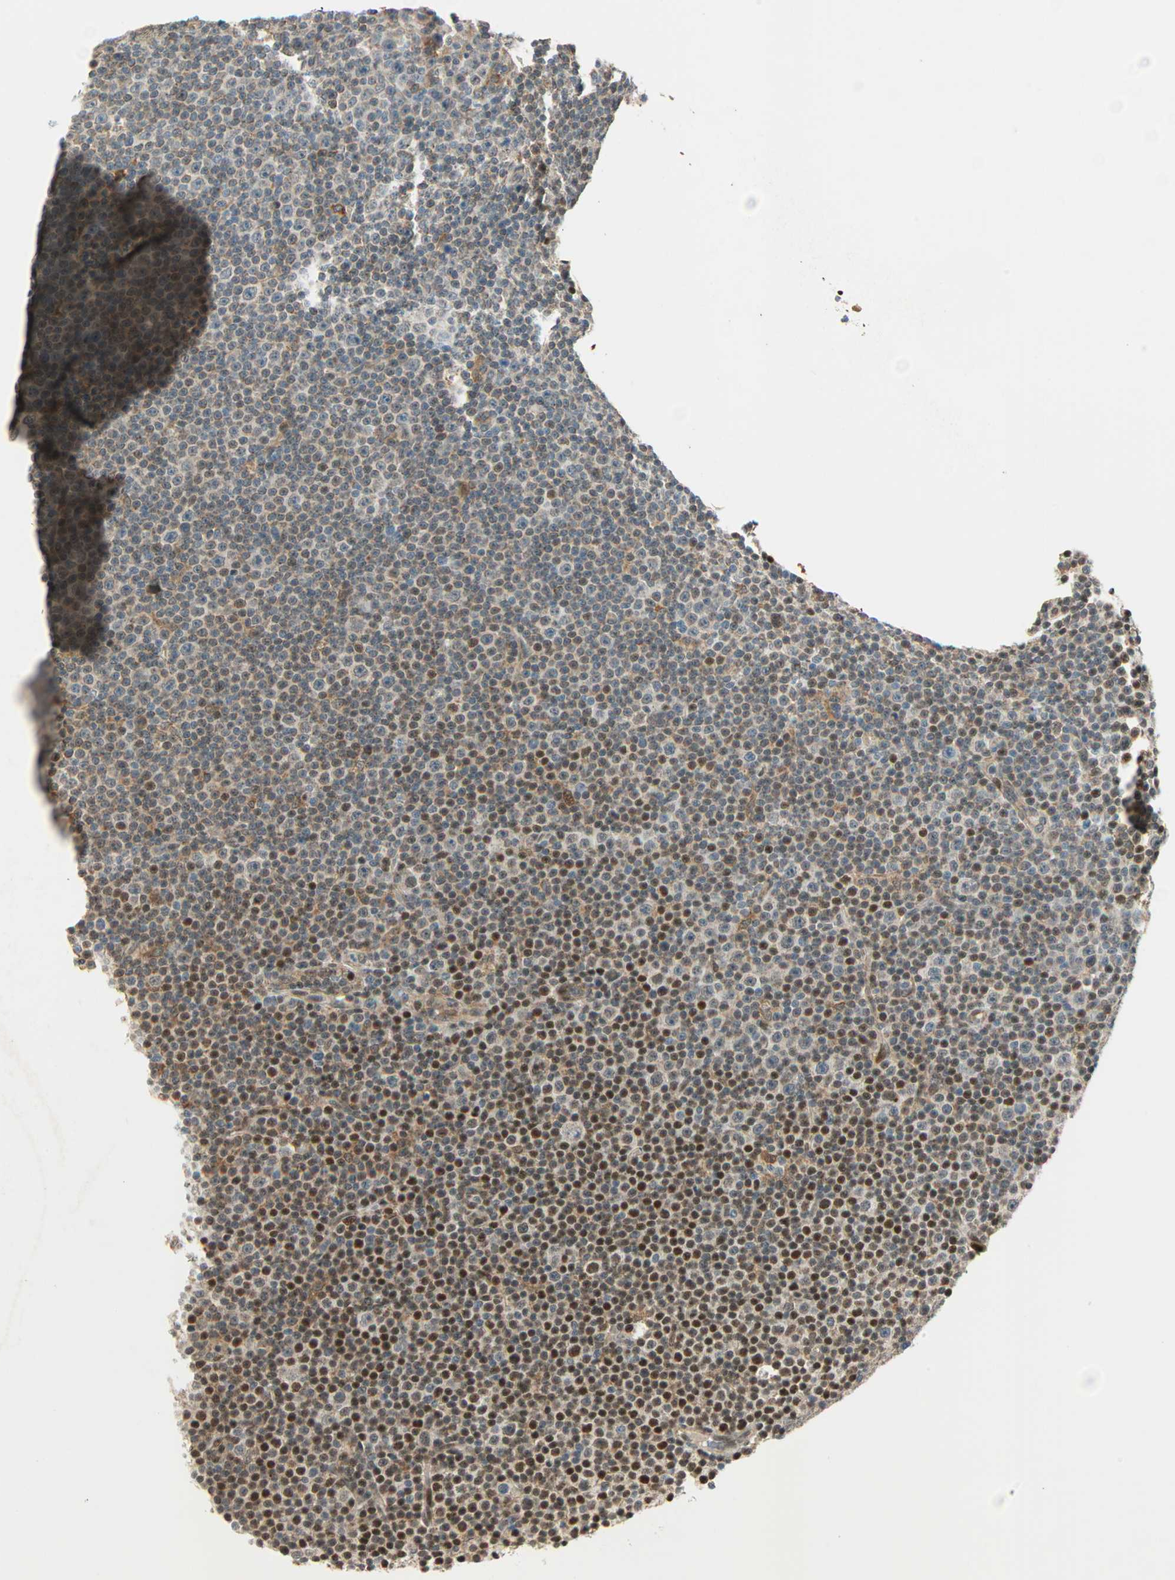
{"staining": {"intensity": "strong", "quantity": ">75%", "location": "cytoplasmic/membranous,nuclear"}, "tissue": "lymphoma", "cell_type": "Tumor cells", "image_type": "cancer", "snomed": [{"axis": "morphology", "description": "Malignant lymphoma, non-Hodgkin's type, Low grade"}, {"axis": "topography", "description": "Lymph node"}], "caption": "Tumor cells demonstrate strong cytoplasmic/membranous and nuclear expression in approximately >75% of cells in malignant lymphoma, non-Hodgkin's type (low-grade). The protein of interest is stained brown, and the nuclei are stained in blue (DAB (3,3'-diaminobenzidine) IHC with brightfield microscopy, high magnification).", "gene": "PNPLA6", "patient": {"sex": "female", "age": 67}}